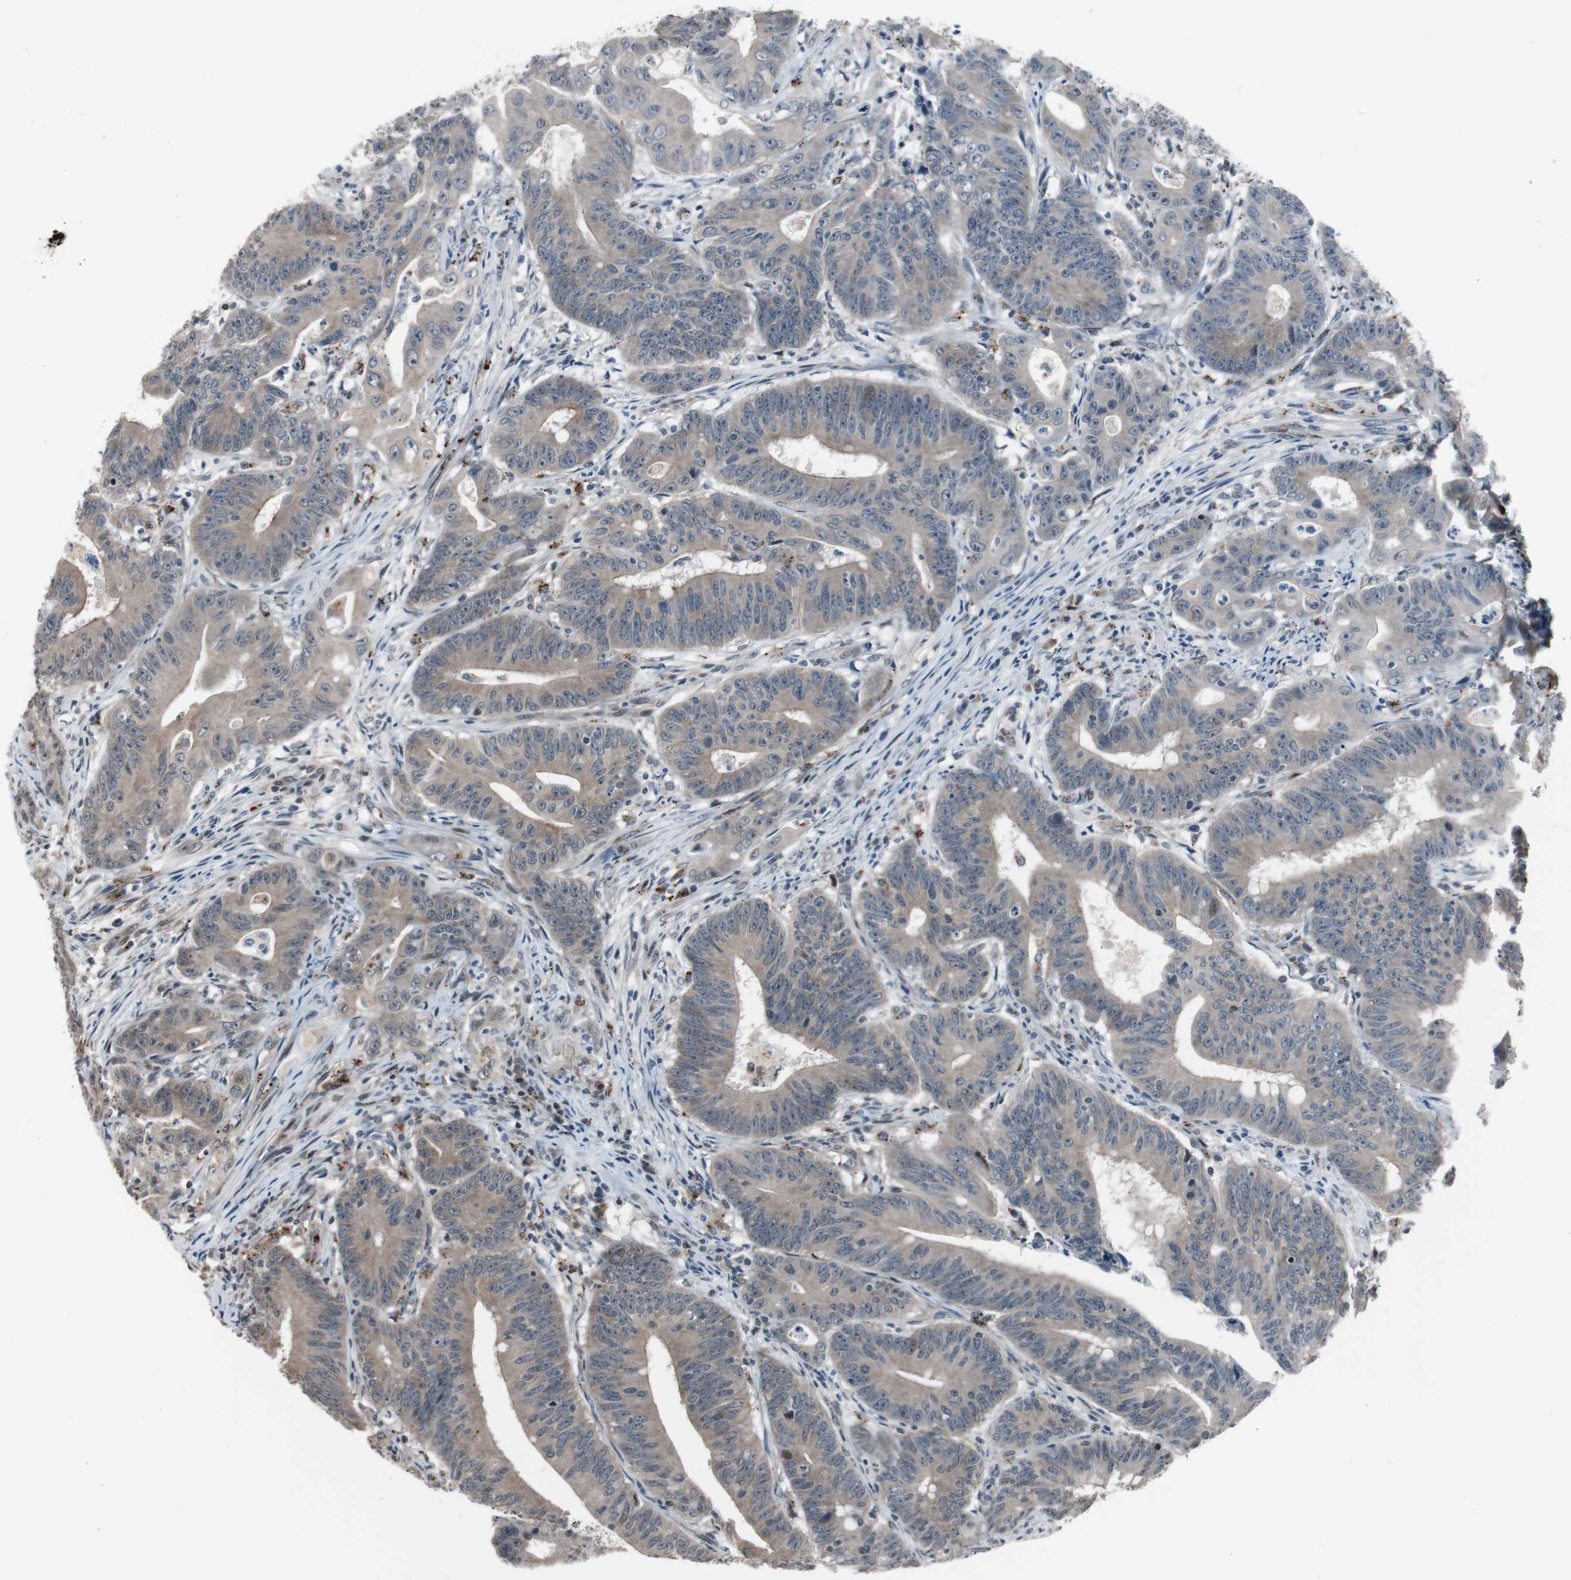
{"staining": {"intensity": "weak", "quantity": ">75%", "location": "cytoplasmic/membranous"}, "tissue": "colorectal cancer", "cell_type": "Tumor cells", "image_type": "cancer", "snomed": [{"axis": "morphology", "description": "Adenocarcinoma, NOS"}, {"axis": "topography", "description": "Colon"}], "caption": "Protein analysis of colorectal adenocarcinoma tissue demonstrates weak cytoplasmic/membranous positivity in about >75% of tumor cells.", "gene": "BOLA1", "patient": {"sex": "male", "age": 45}}